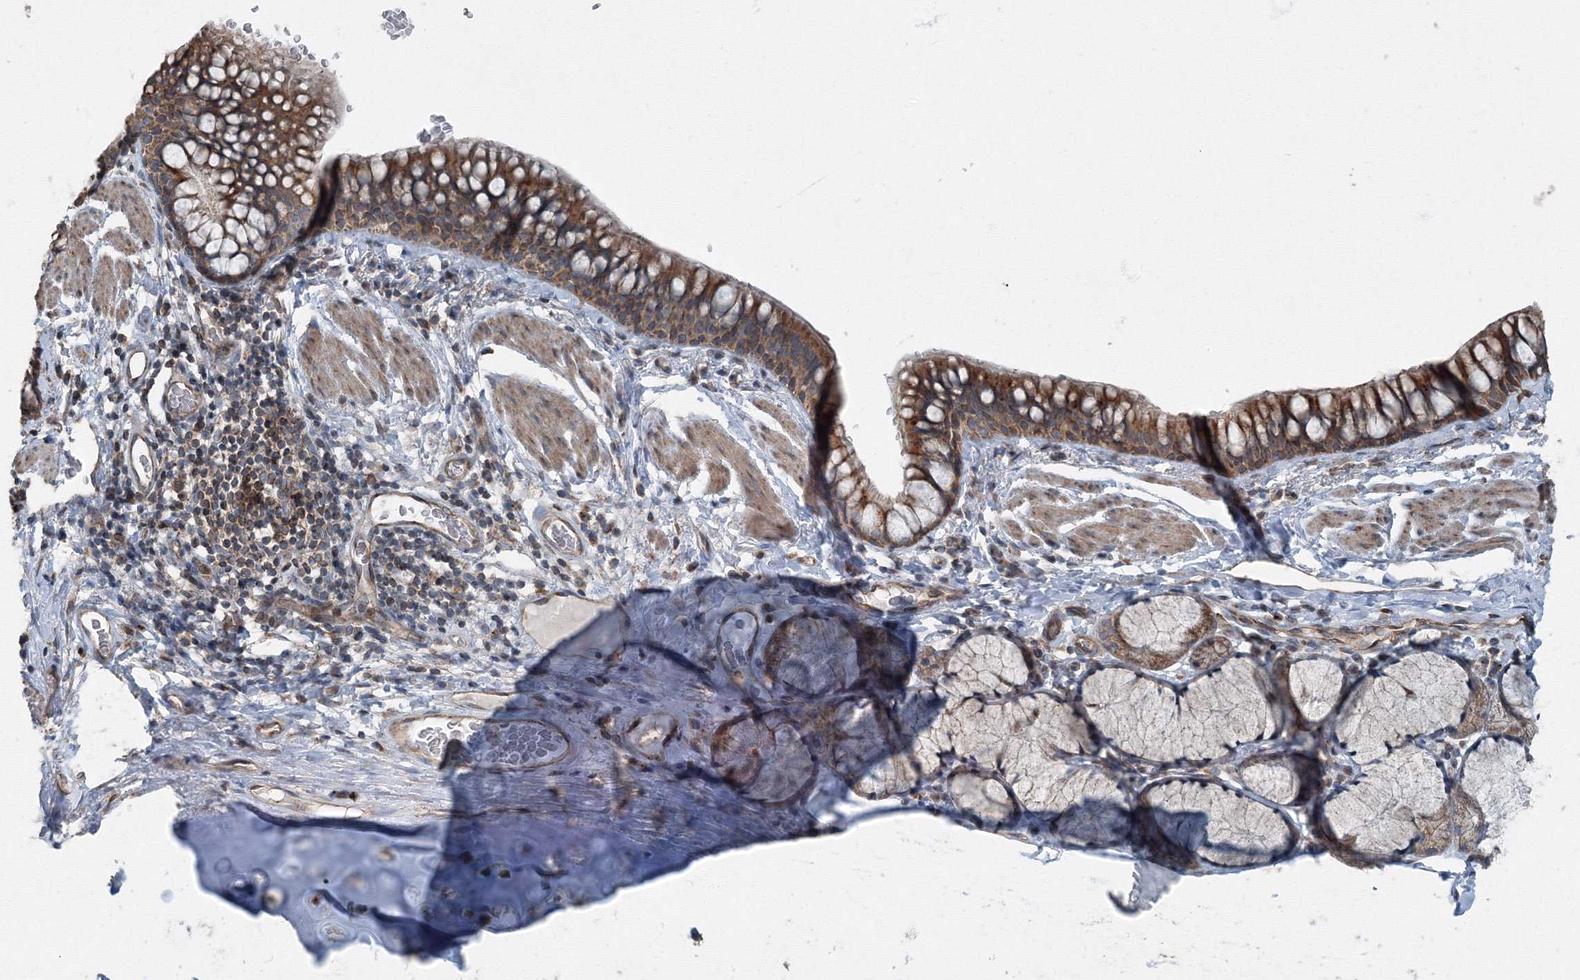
{"staining": {"intensity": "strong", "quantity": ">75%", "location": "cytoplasmic/membranous"}, "tissue": "bronchus", "cell_type": "Respiratory epithelial cells", "image_type": "normal", "snomed": [{"axis": "morphology", "description": "Normal tissue, NOS"}, {"axis": "topography", "description": "Cartilage tissue"}, {"axis": "topography", "description": "Bronchus"}], "caption": "Brown immunohistochemical staining in unremarkable bronchus exhibits strong cytoplasmic/membranous positivity in approximately >75% of respiratory epithelial cells.", "gene": "AASDH", "patient": {"sex": "female", "age": 36}}